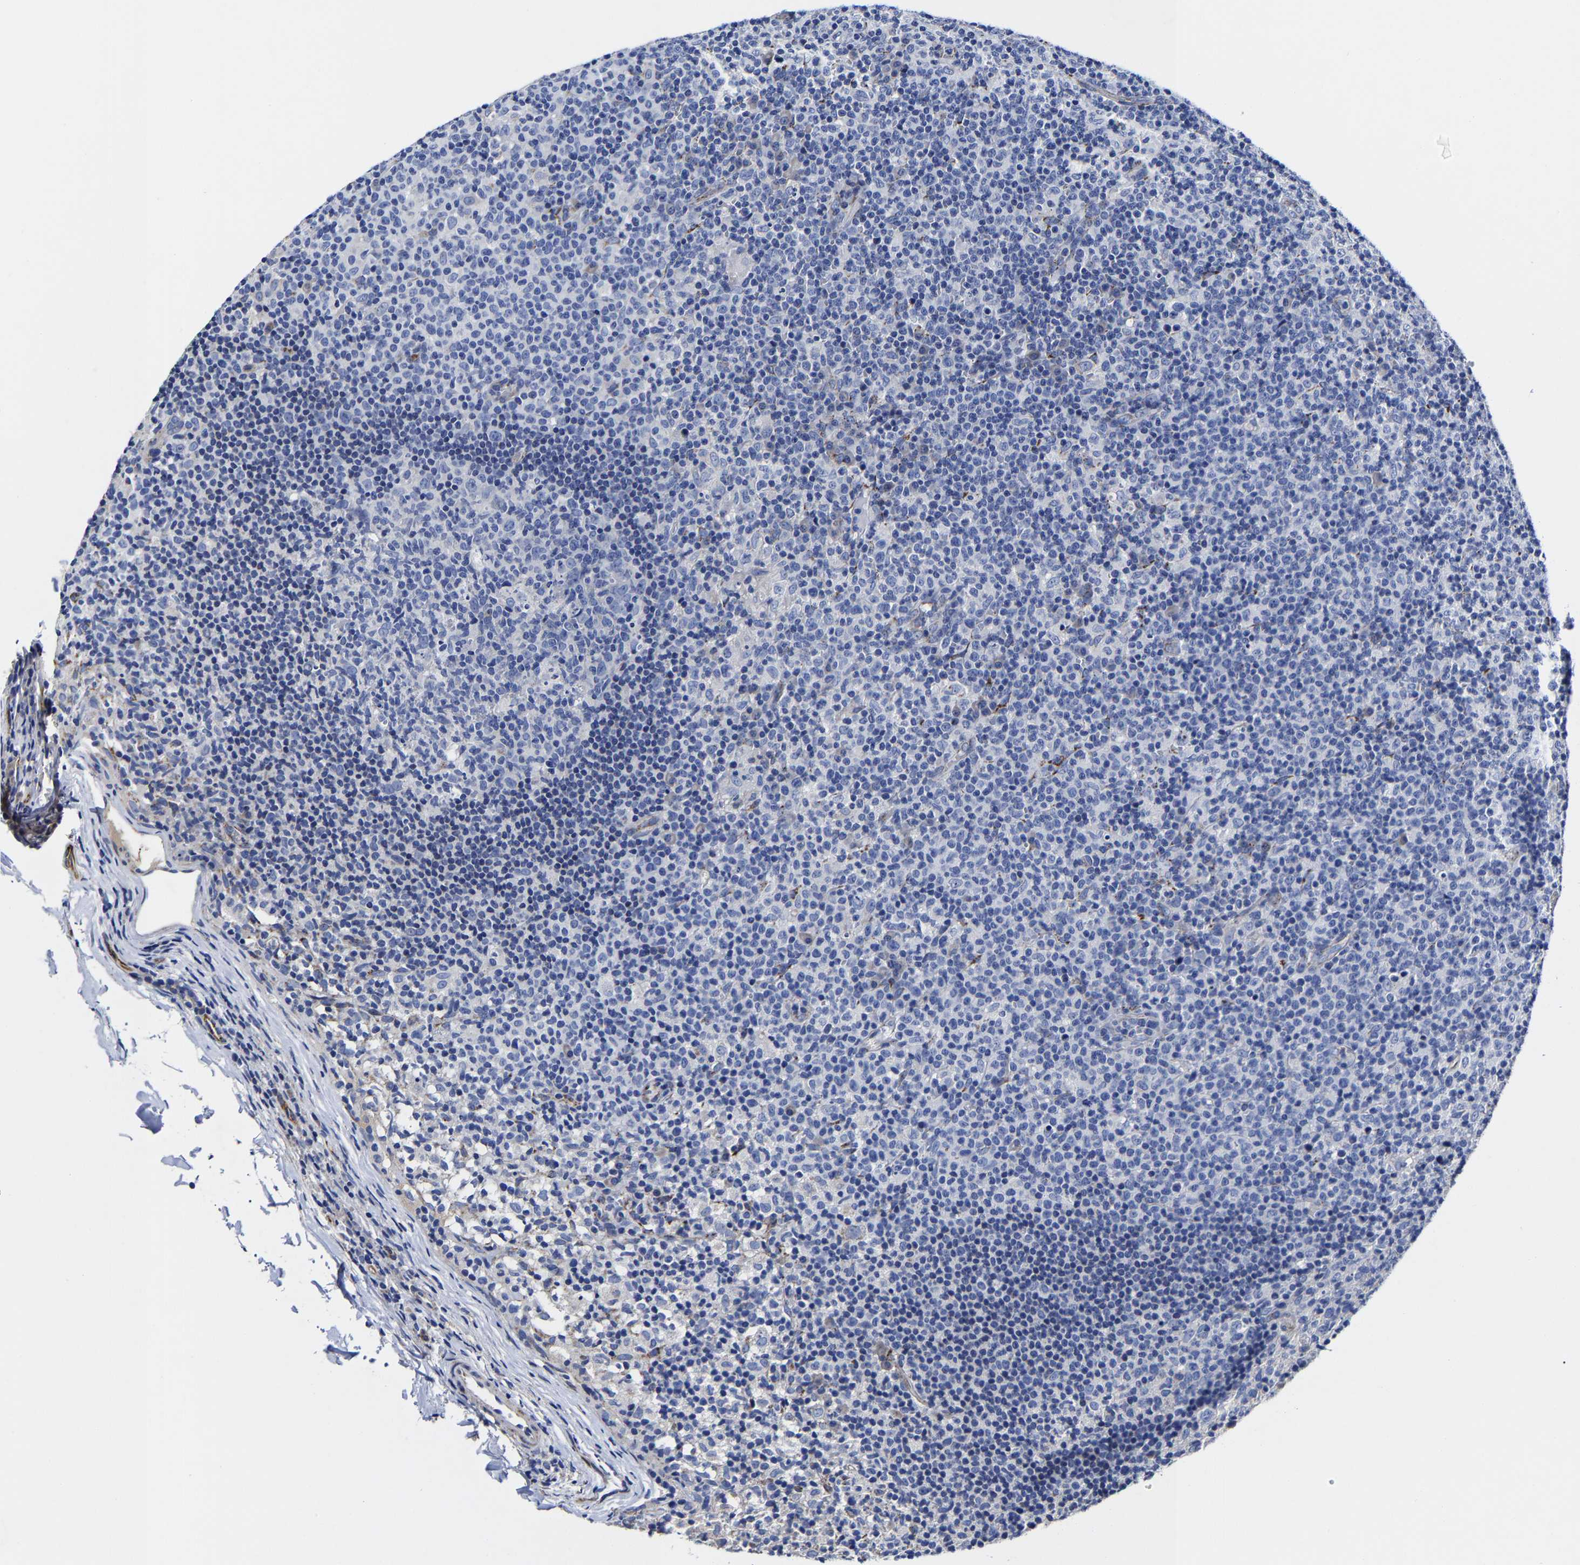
{"staining": {"intensity": "negative", "quantity": "none", "location": "none"}, "tissue": "lymph node", "cell_type": "Germinal center cells", "image_type": "normal", "snomed": [{"axis": "morphology", "description": "Normal tissue, NOS"}, {"axis": "morphology", "description": "Inflammation, NOS"}, {"axis": "topography", "description": "Lymph node"}], "caption": "This is an immunohistochemistry (IHC) photomicrograph of benign human lymph node. There is no staining in germinal center cells.", "gene": "AASS", "patient": {"sex": "male", "age": 55}}